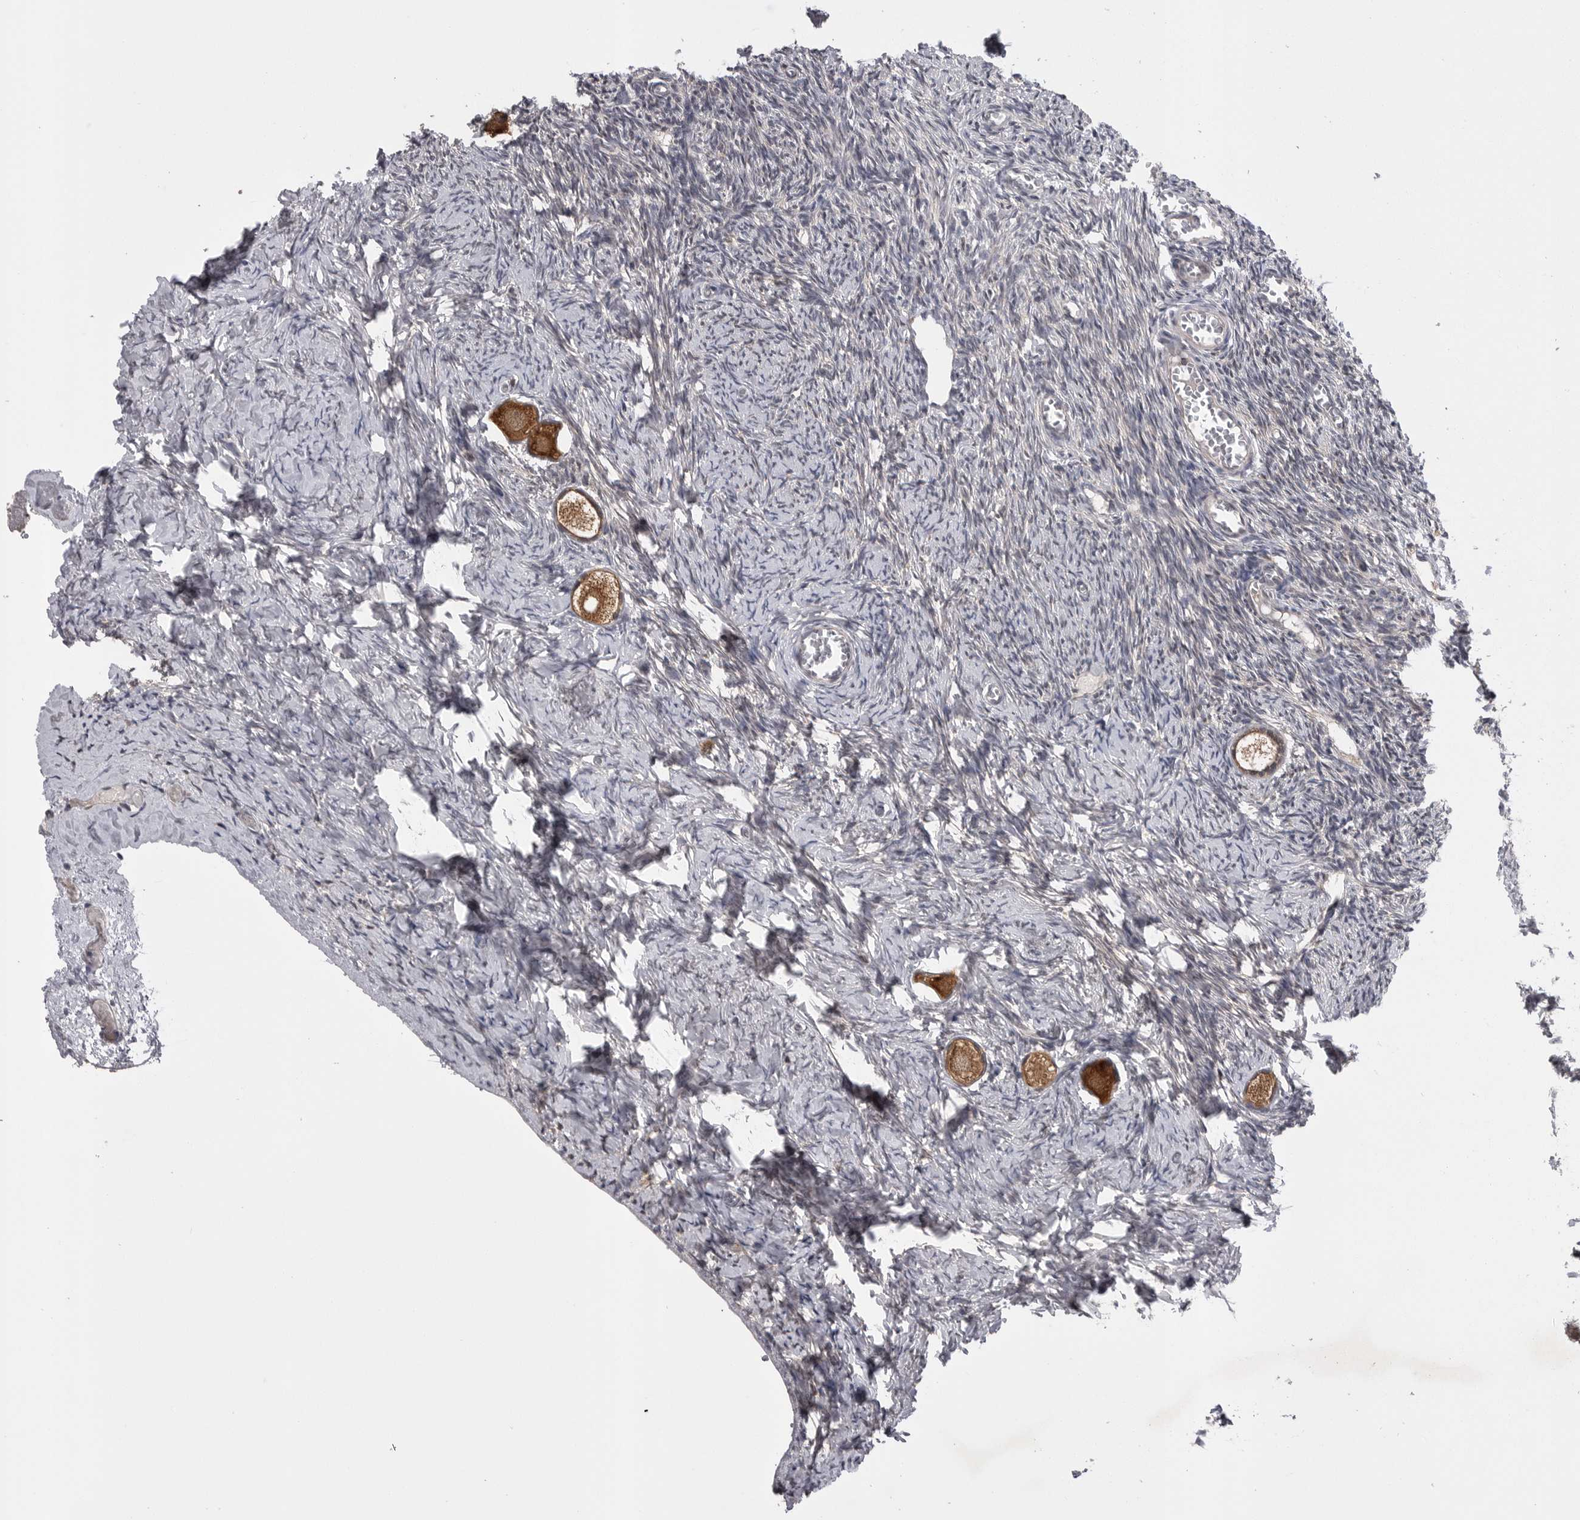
{"staining": {"intensity": "strong", "quantity": ">75%", "location": "cytoplasmic/membranous"}, "tissue": "ovary", "cell_type": "Follicle cells", "image_type": "normal", "snomed": [{"axis": "morphology", "description": "Normal tissue, NOS"}, {"axis": "topography", "description": "Ovary"}], "caption": "Immunohistochemistry histopathology image of normal ovary stained for a protein (brown), which displays high levels of strong cytoplasmic/membranous staining in about >75% of follicle cells.", "gene": "AOAH", "patient": {"sex": "female", "age": 27}}